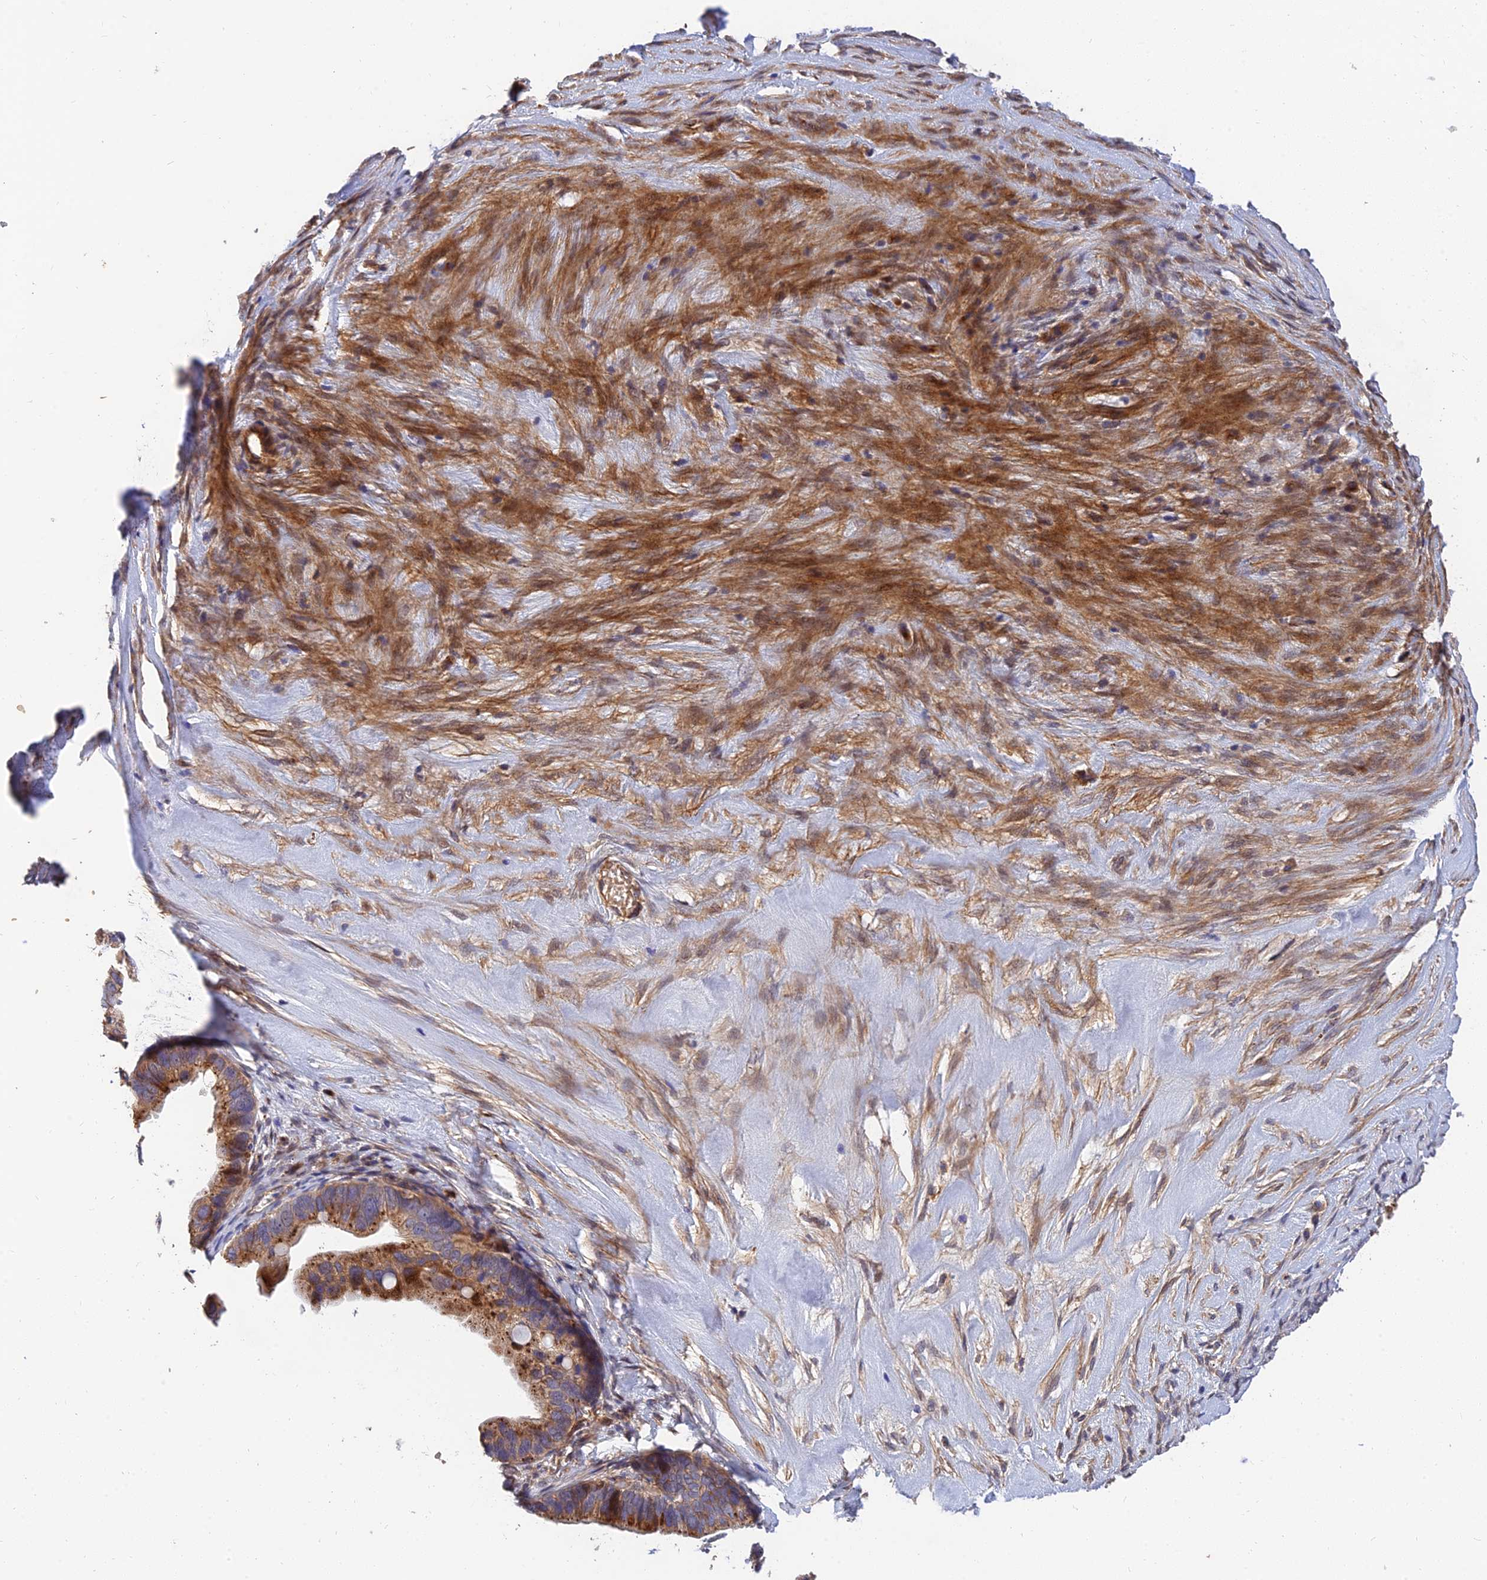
{"staining": {"intensity": "strong", "quantity": ">75%", "location": "cytoplasmic/membranous"}, "tissue": "ovarian cancer", "cell_type": "Tumor cells", "image_type": "cancer", "snomed": [{"axis": "morphology", "description": "Cystadenocarcinoma, serous, NOS"}, {"axis": "topography", "description": "Ovary"}], "caption": "DAB immunohistochemical staining of human ovarian cancer demonstrates strong cytoplasmic/membranous protein positivity in about >75% of tumor cells.", "gene": "MRPL35", "patient": {"sex": "female", "age": 56}}